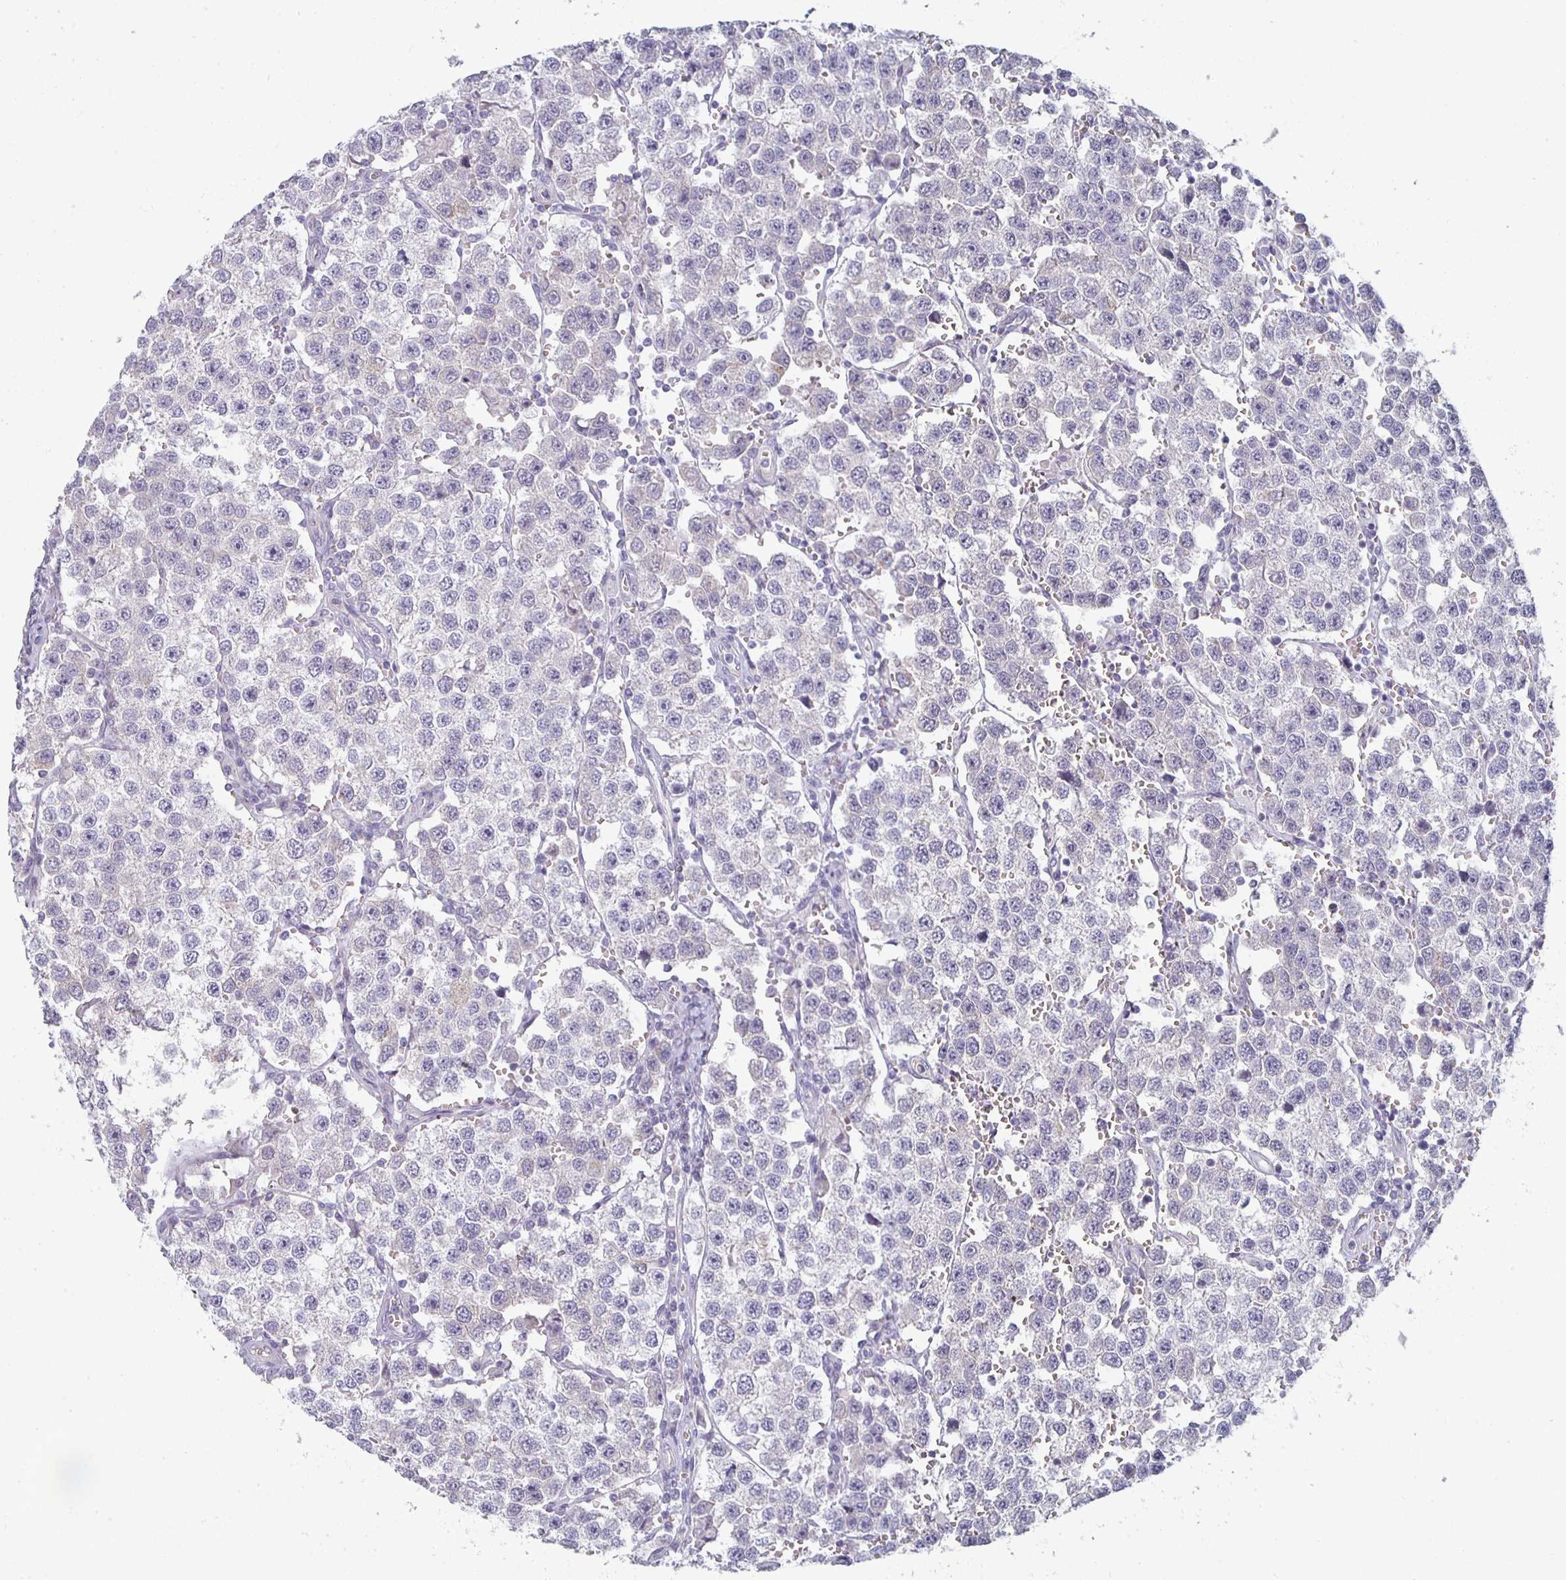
{"staining": {"intensity": "negative", "quantity": "none", "location": "none"}, "tissue": "testis cancer", "cell_type": "Tumor cells", "image_type": "cancer", "snomed": [{"axis": "morphology", "description": "Seminoma, NOS"}, {"axis": "topography", "description": "Testis"}], "caption": "The histopathology image reveals no significant expression in tumor cells of testis seminoma.", "gene": "CTHRC1", "patient": {"sex": "male", "age": 37}}